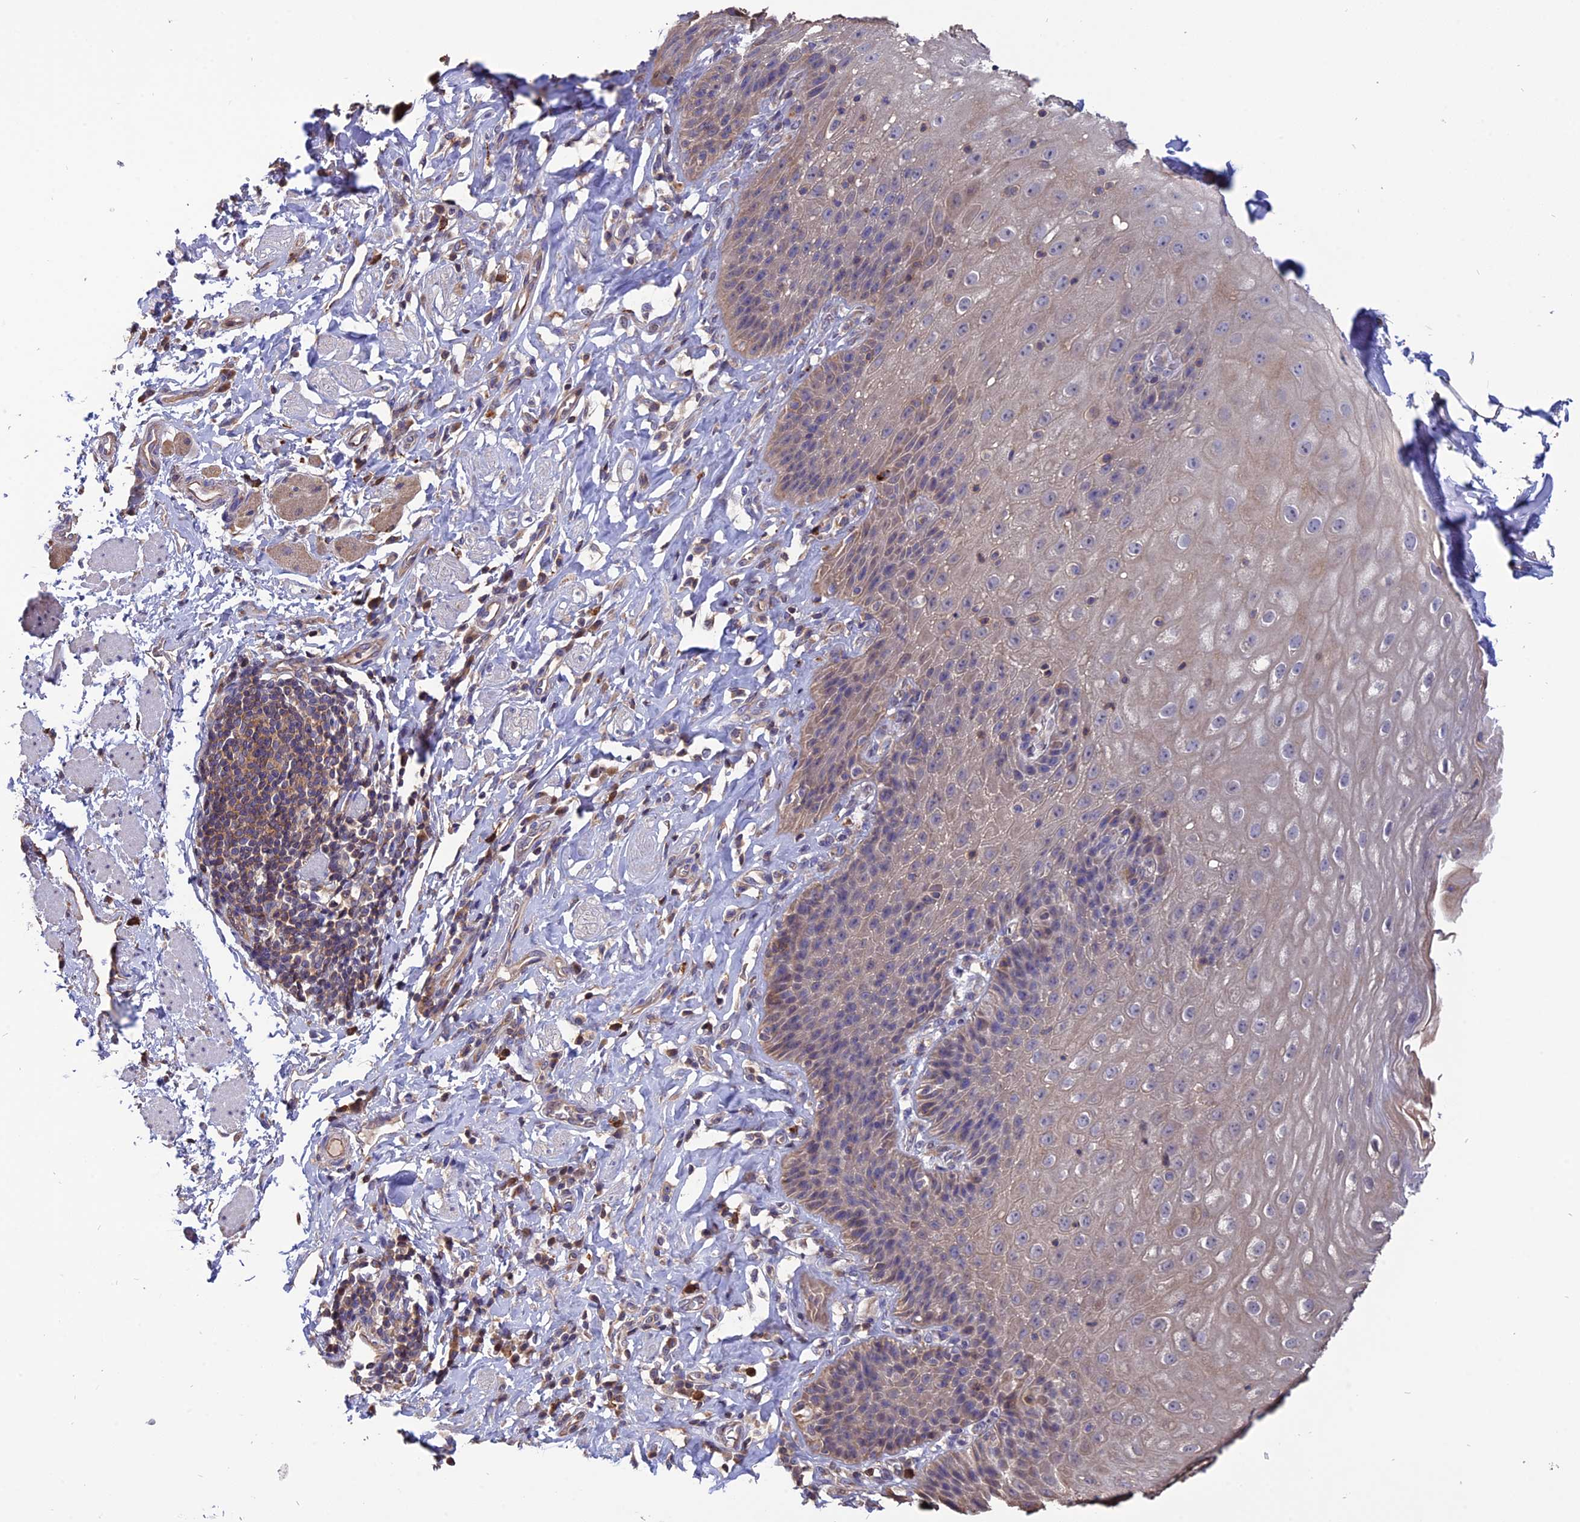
{"staining": {"intensity": "weak", "quantity": "25%-75%", "location": "cytoplasmic/membranous"}, "tissue": "esophagus", "cell_type": "Squamous epithelial cells", "image_type": "normal", "snomed": [{"axis": "morphology", "description": "Normal tissue, NOS"}, {"axis": "topography", "description": "Esophagus"}], "caption": "Weak cytoplasmic/membranous staining for a protein is appreciated in approximately 25%-75% of squamous epithelial cells of normal esophagus using immunohistochemistry (IHC).", "gene": "CARMIL2", "patient": {"sex": "female", "age": 61}}